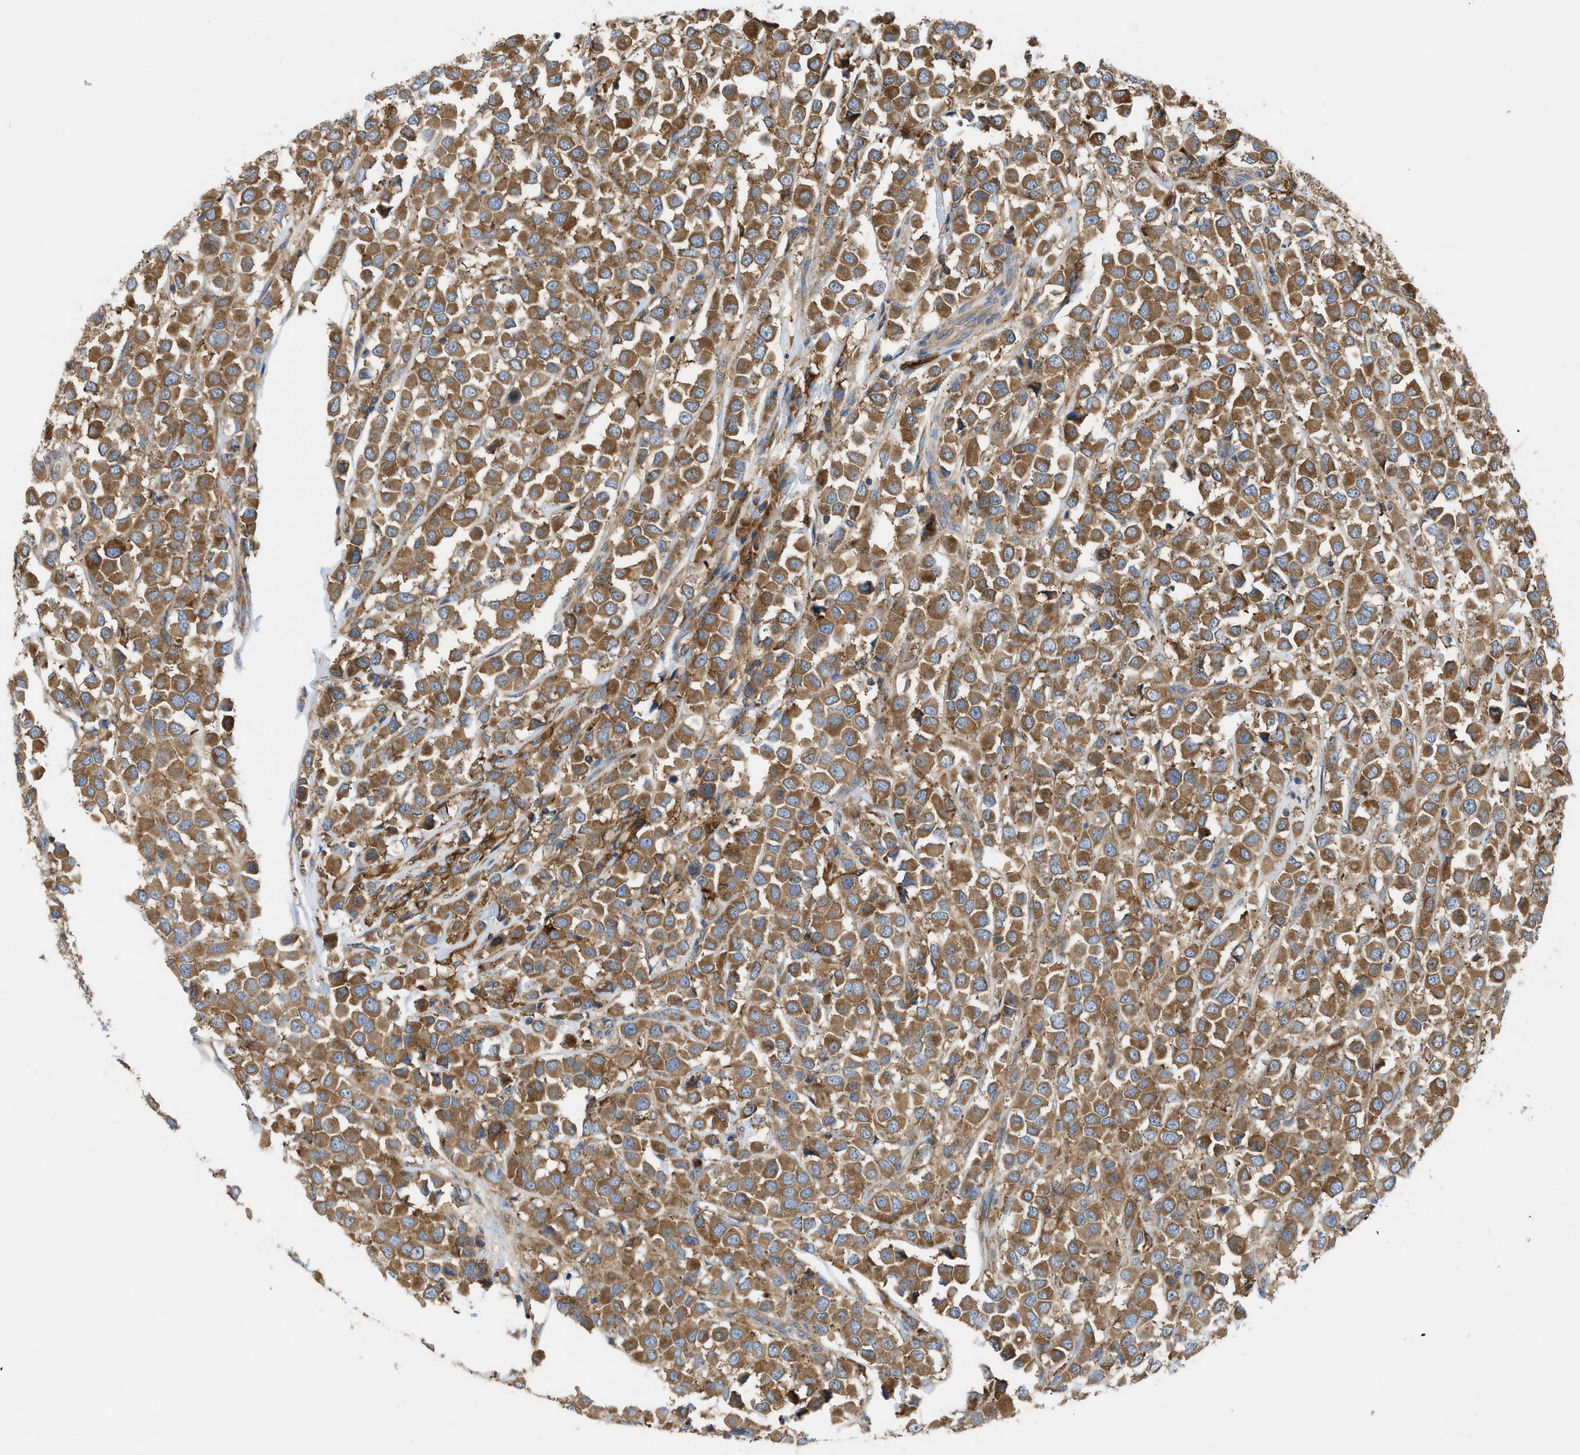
{"staining": {"intensity": "moderate", "quantity": ">75%", "location": "cytoplasmic/membranous"}, "tissue": "breast cancer", "cell_type": "Tumor cells", "image_type": "cancer", "snomed": [{"axis": "morphology", "description": "Duct carcinoma"}, {"axis": "topography", "description": "Breast"}], "caption": "A medium amount of moderate cytoplasmic/membranous staining is present in approximately >75% of tumor cells in breast cancer tissue. (brown staining indicates protein expression, while blue staining denotes nuclei).", "gene": "GPAT4", "patient": {"sex": "female", "age": 61}}